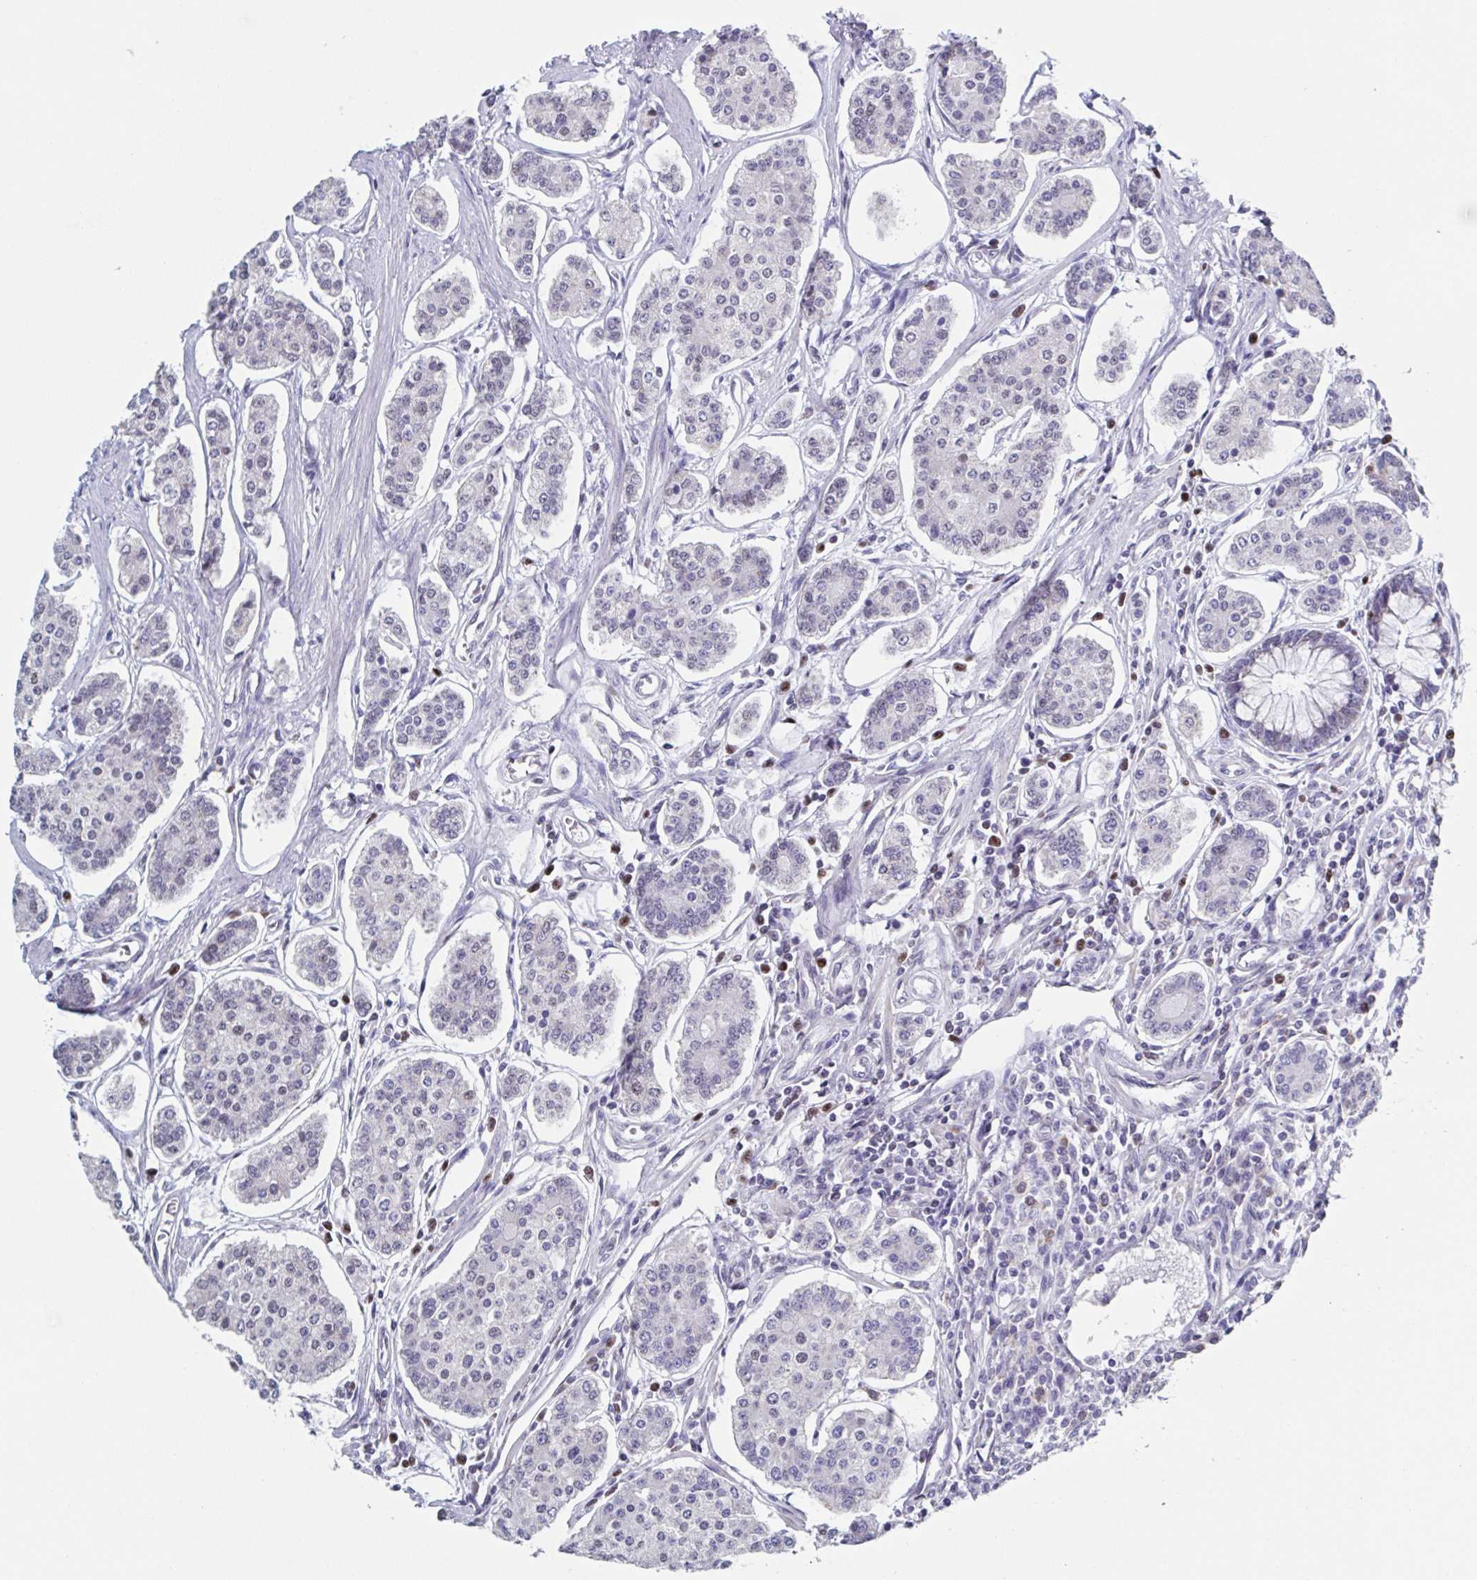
{"staining": {"intensity": "negative", "quantity": "none", "location": "none"}, "tissue": "carcinoid", "cell_type": "Tumor cells", "image_type": "cancer", "snomed": [{"axis": "morphology", "description": "Carcinoid, malignant, NOS"}, {"axis": "topography", "description": "Small intestine"}], "caption": "The image shows no significant staining in tumor cells of malignant carcinoid. (Stains: DAB immunohistochemistry (IHC) with hematoxylin counter stain, Microscopy: brightfield microscopy at high magnification).", "gene": "PBOV1", "patient": {"sex": "female", "age": 65}}